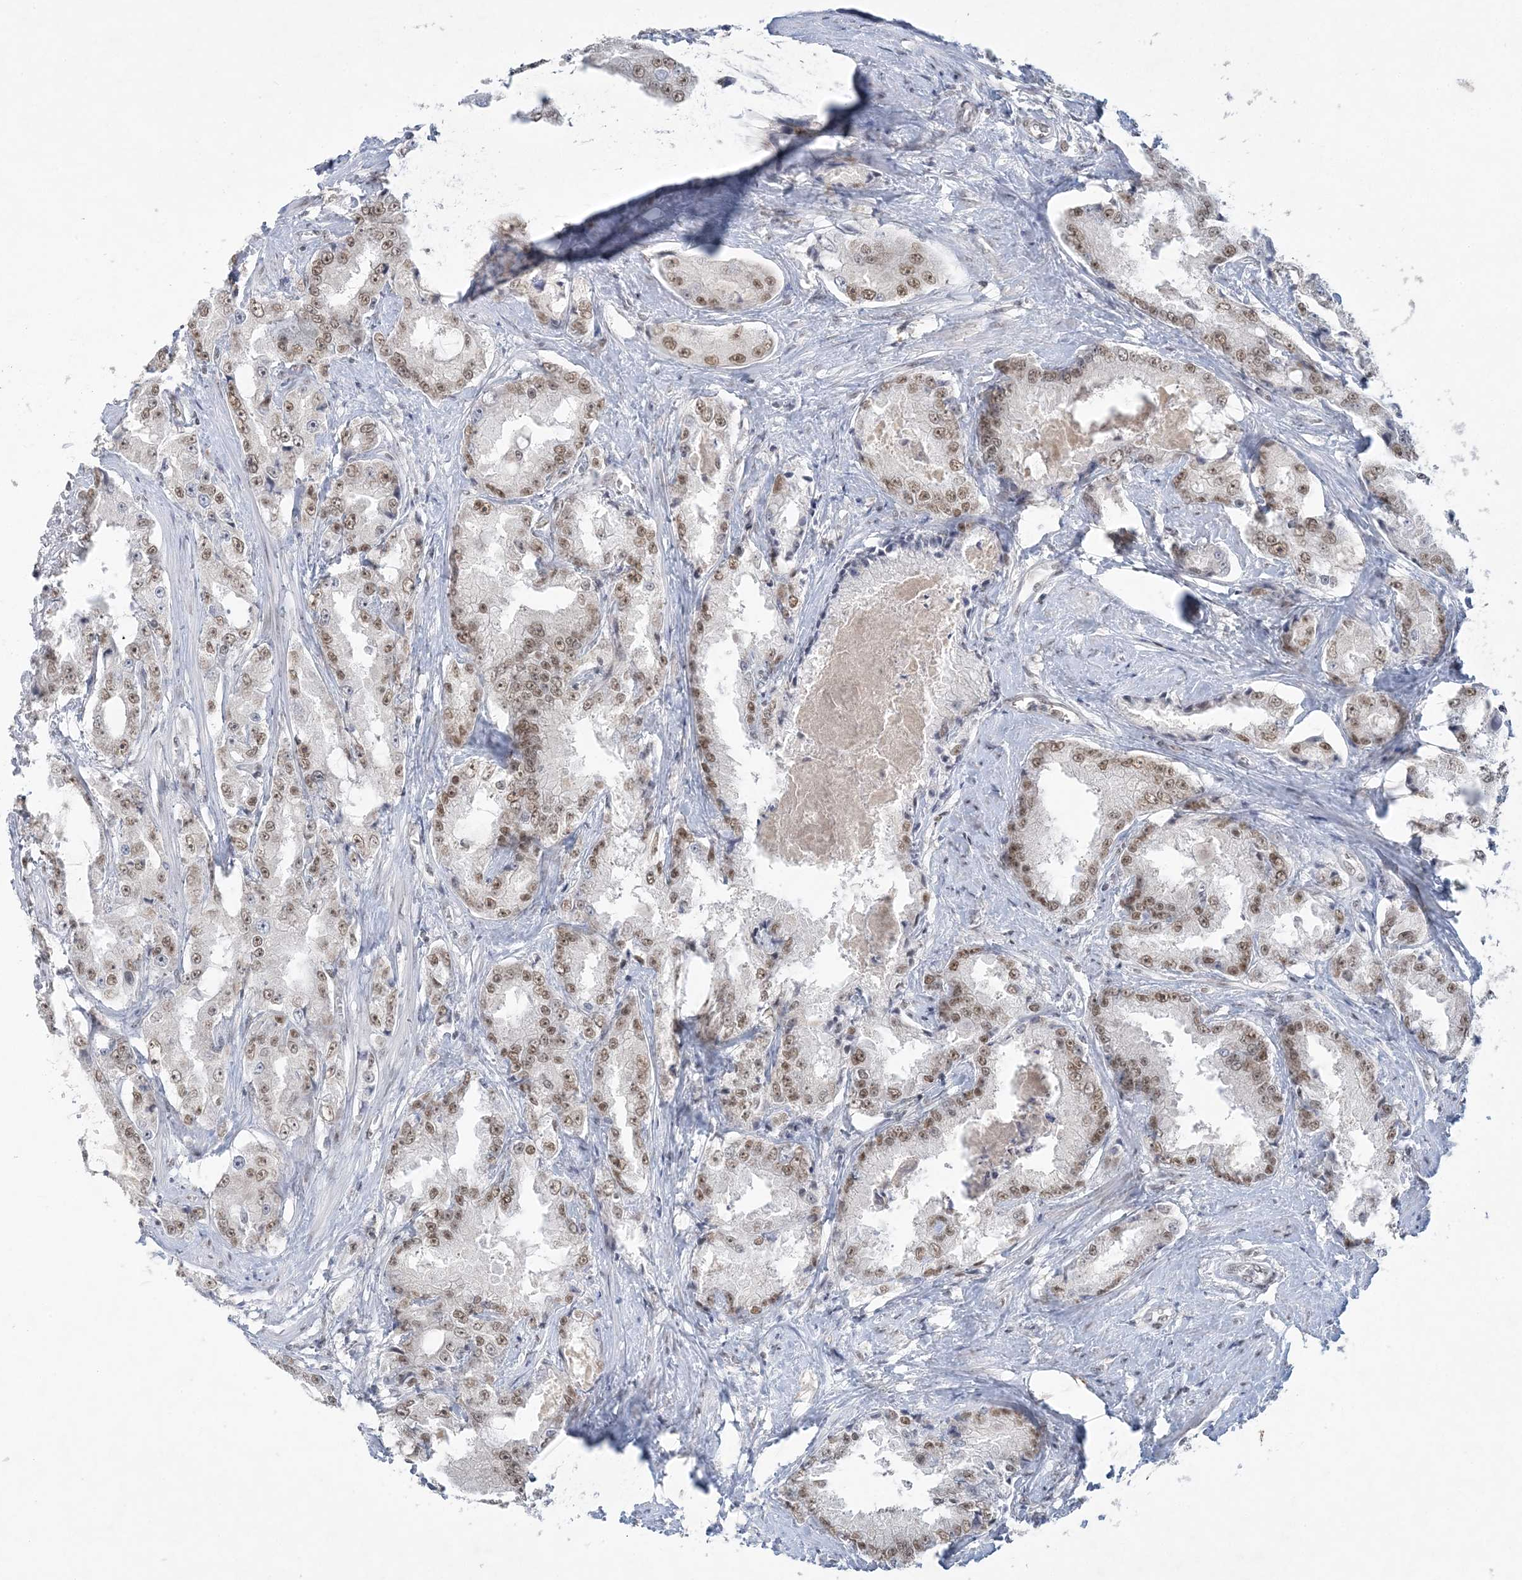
{"staining": {"intensity": "moderate", "quantity": ">75%", "location": "nuclear"}, "tissue": "prostate cancer", "cell_type": "Tumor cells", "image_type": "cancer", "snomed": [{"axis": "morphology", "description": "Adenocarcinoma, High grade"}, {"axis": "topography", "description": "Prostate"}], "caption": "Prostate cancer (adenocarcinoma (high-grade)) was stained to show a protein in brown. There is medium levels of moderate nuclear positivity in approximately >75% of tumor cells. (Brightfield microscopy of DAB IHC at high magnification).", "gene": "KMT2D", "patient": {"sex": "male", "age": 73}}